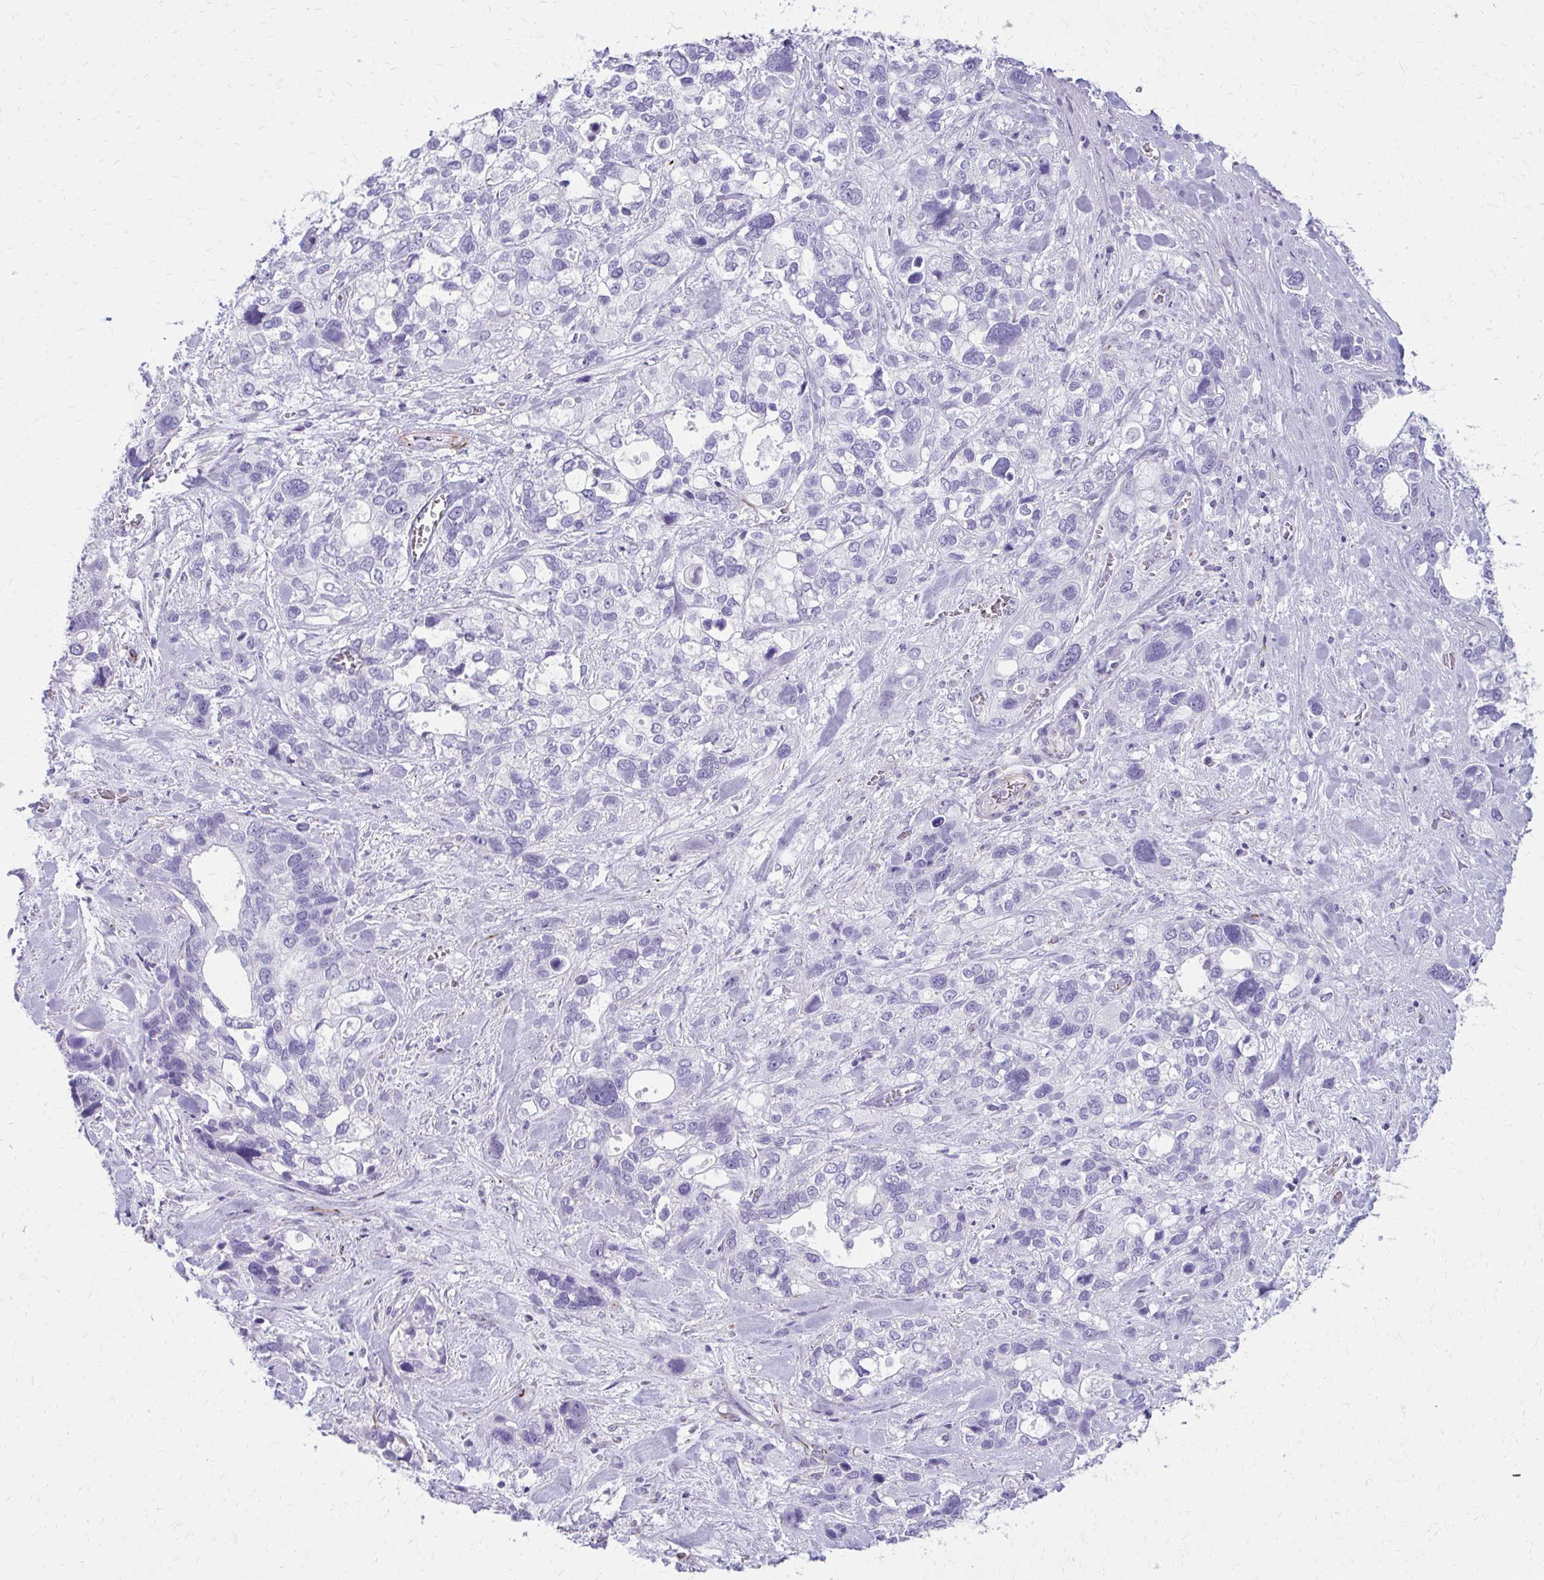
{"staining": {"intensity": "negative", "quantity": "none", "location": "none"}, "tissue": "stomach cancer", "cell_type": "Tumor cells", "image_type": "cancer", "snomed": [{"axis": "morphology", "description": "Adenocarcinoma, NOS"}, {"axis": "topography", "description": "Stomach, upper"}], "caption": "Immunohistochemistry of human stomach cancer (adenocarcinoma) demonstrates no staining in tumor cells.", "gene": "TRIM6", "patient": {"sex": "female", "age": 81}}